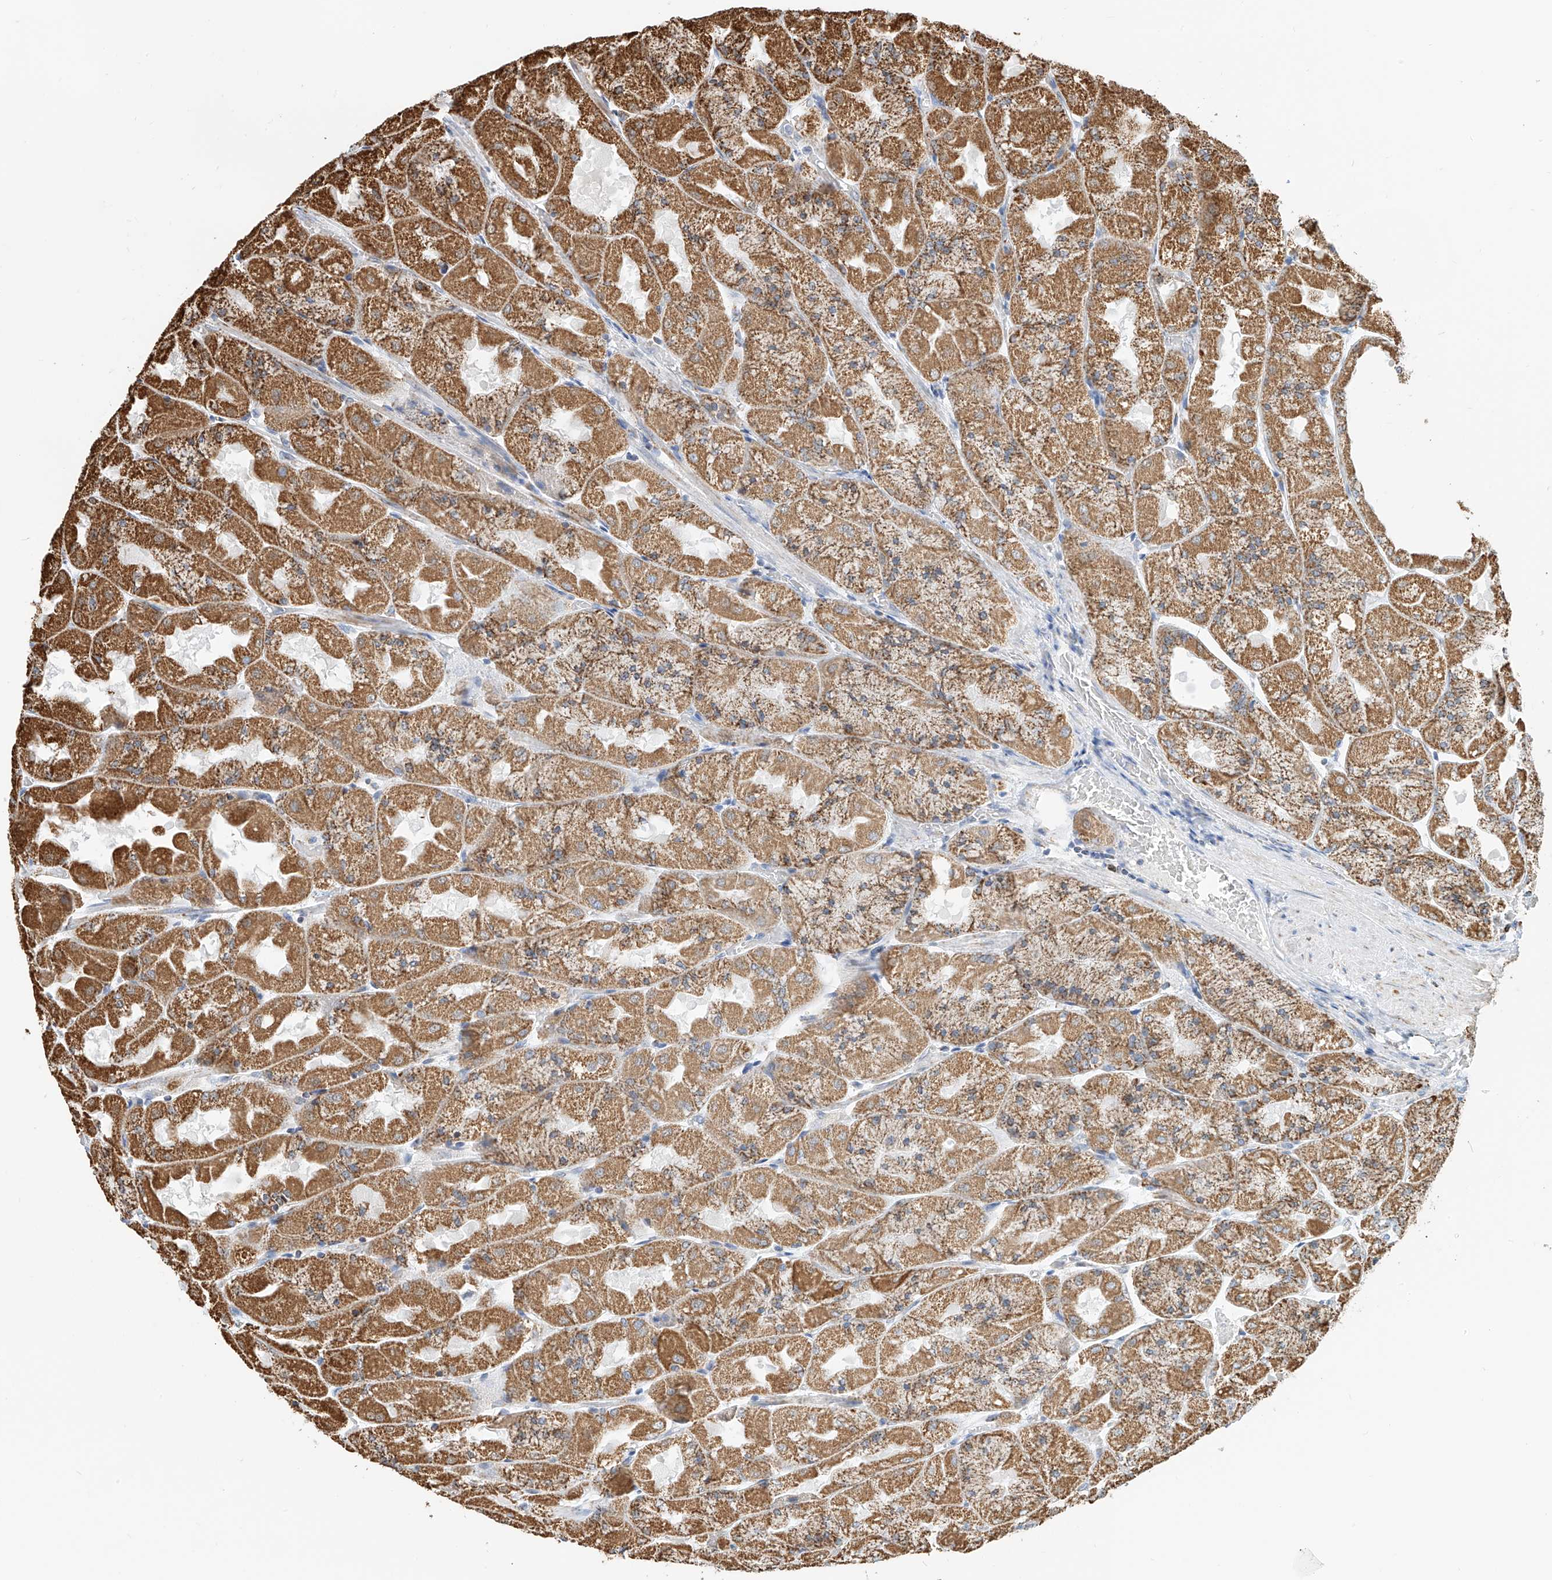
{"staining": {"intensity": "moderate", "quantity": ">75%", "location": "cytoplasmic/membranous"}, "tissue": "stomach", "cell_type": "Glandular cells", "image_type": "normal", "snomed": [{"axis": "morphology", "description": "Normal tissue, NOS"}, {"axis": "topography", "description": "Stomach"}], "caption": "Brown immunohistochemical staining in benign human stomach shows moderate cytoplasmic/membranous positivity in about >75% of glandular cells. (DAB (3,3'-diaminobenzidine) = brown stain, brightfield microscopy at high magnification).", "gene": "PPA2", "patient": {"sex": "female", "age": 61}}